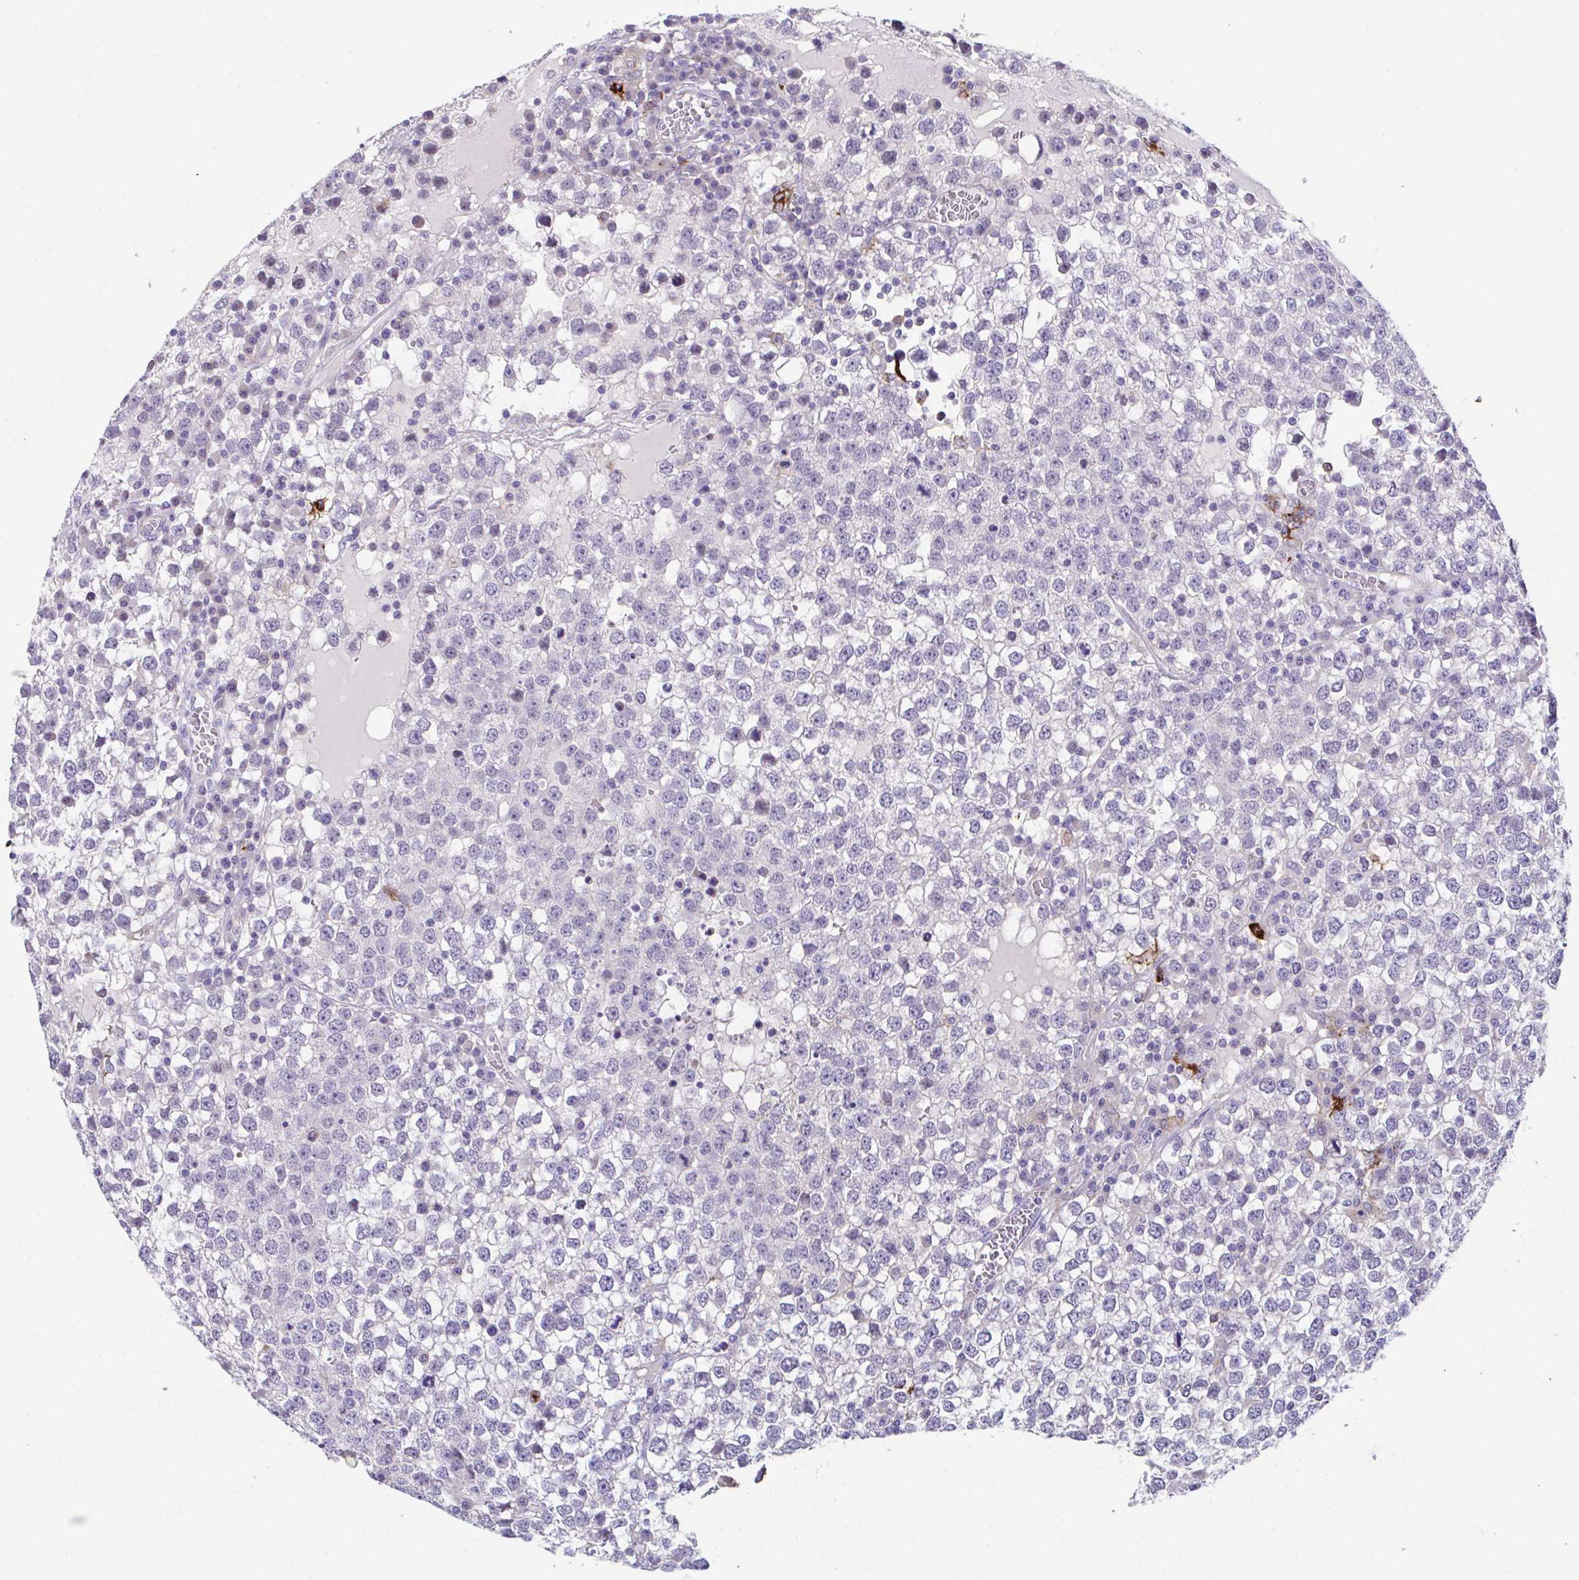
{"staining": {"intensity": "negative", "quantity": "none", "location": "none"}, "tissue": "testis cancer", "cell_type": "Tumor cells", "image_type": "cancer", "snomed": [{"axis": "morphology", "description": "Seminoma, NOS"}, {"axis": "topography", "description": "Testis"}], "caption": "An image of testis cancer (seminoma) stained for a protein demonstrates no brown staining in tumor cells.", "gene": "HACD4", "patient": {"sex": "male", "age": 65}}